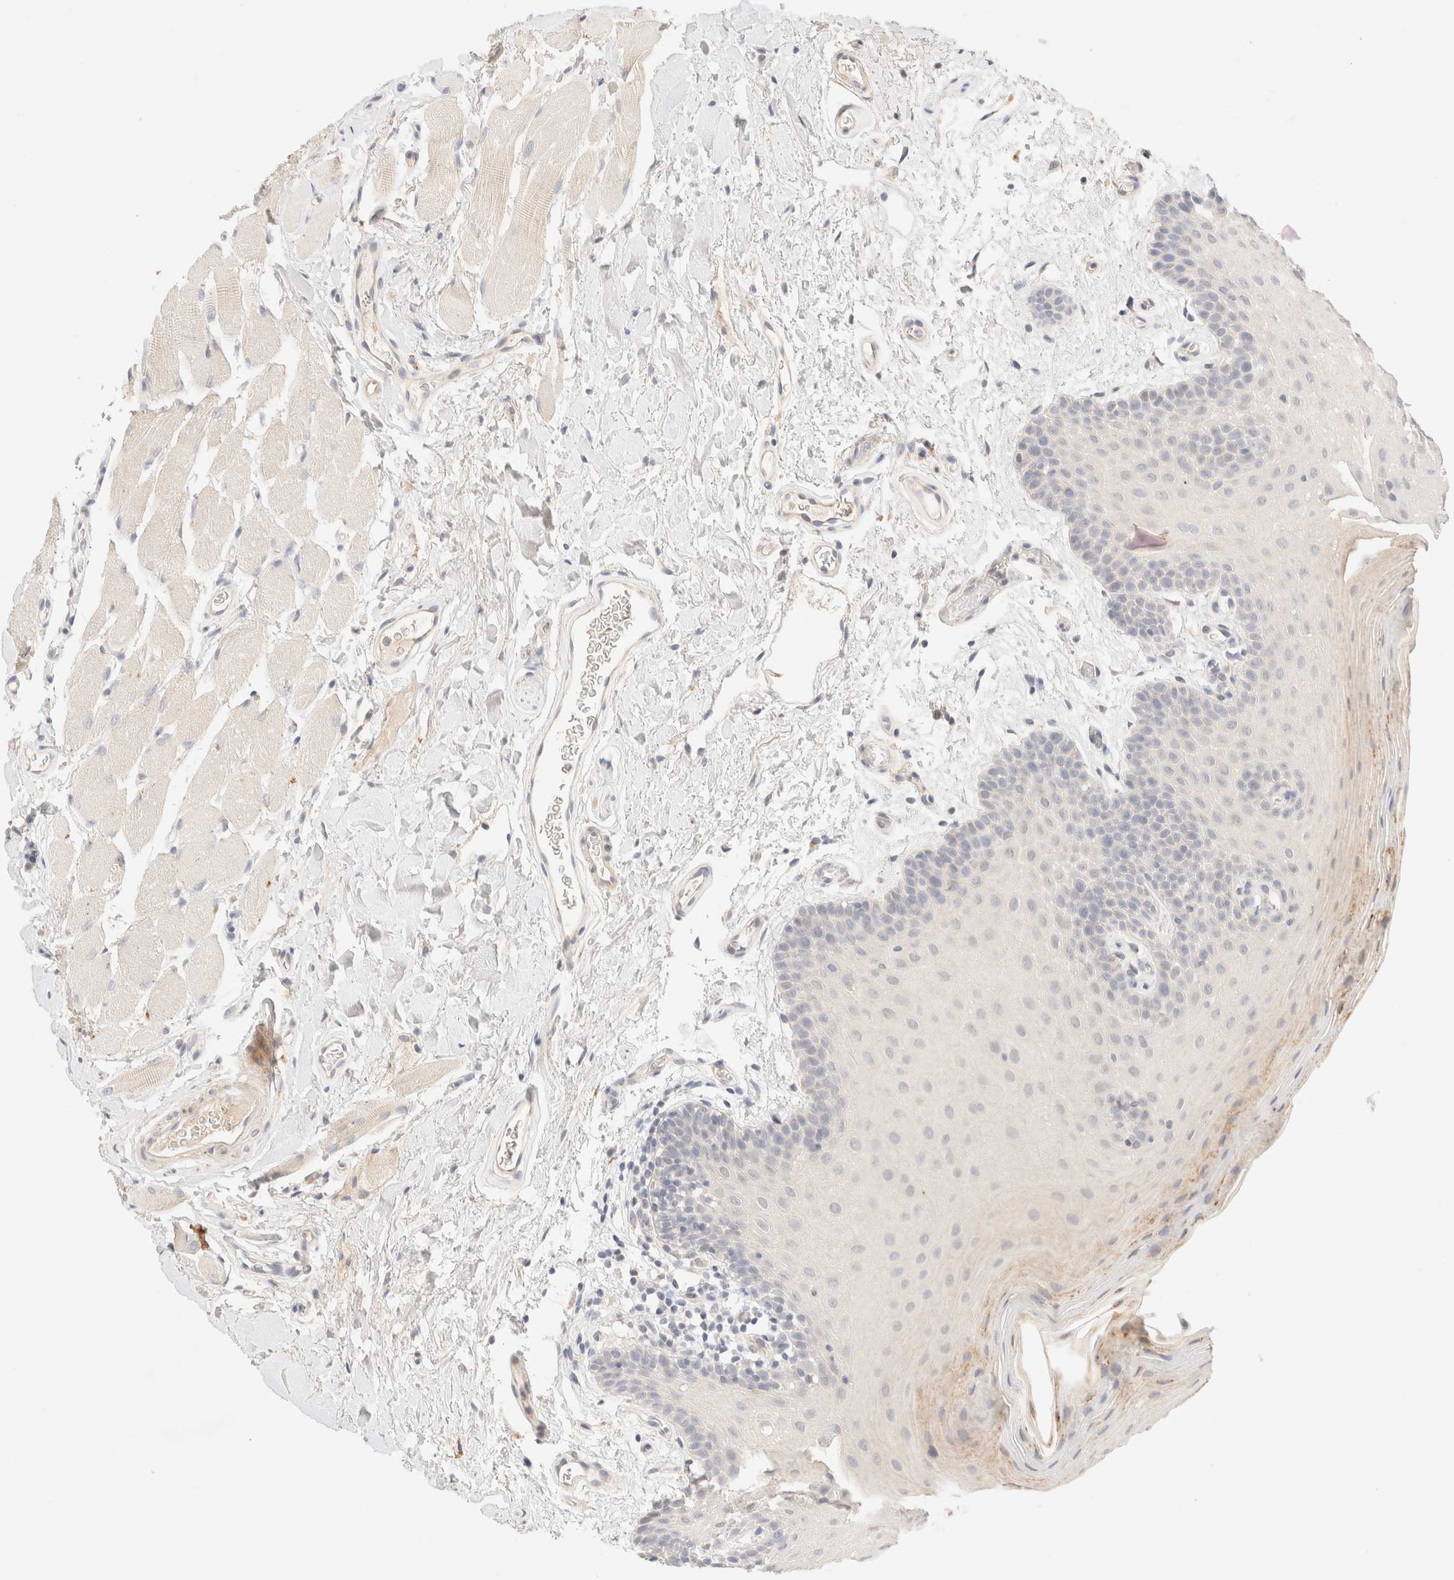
{"staining": {"intensity": "weak", "quantity": "<25%", "location": "cytoplasmic/membranous"}, "tissue": "oral mucosa", "cell_type": "Squamous epithelial cells", "image_type": "normal", "snomed": [{"axis": "morphology", "description": "Normal tissue, NOS"}, {"axis": "topography", "description": "Oral tissue"}], "caption": "IHC of normal oral mucosa demonstrates no positivity in squamous epithelial cells. (Stains: DAB (3,3'-diaminobenzidine) immunohistochemistry (IHC) with hematoxylin counter stain, Microscopy: brightfield microscopy at high magnification).", "gene": "SNTB1", "patient": {"sex": "male", "age": 62}}